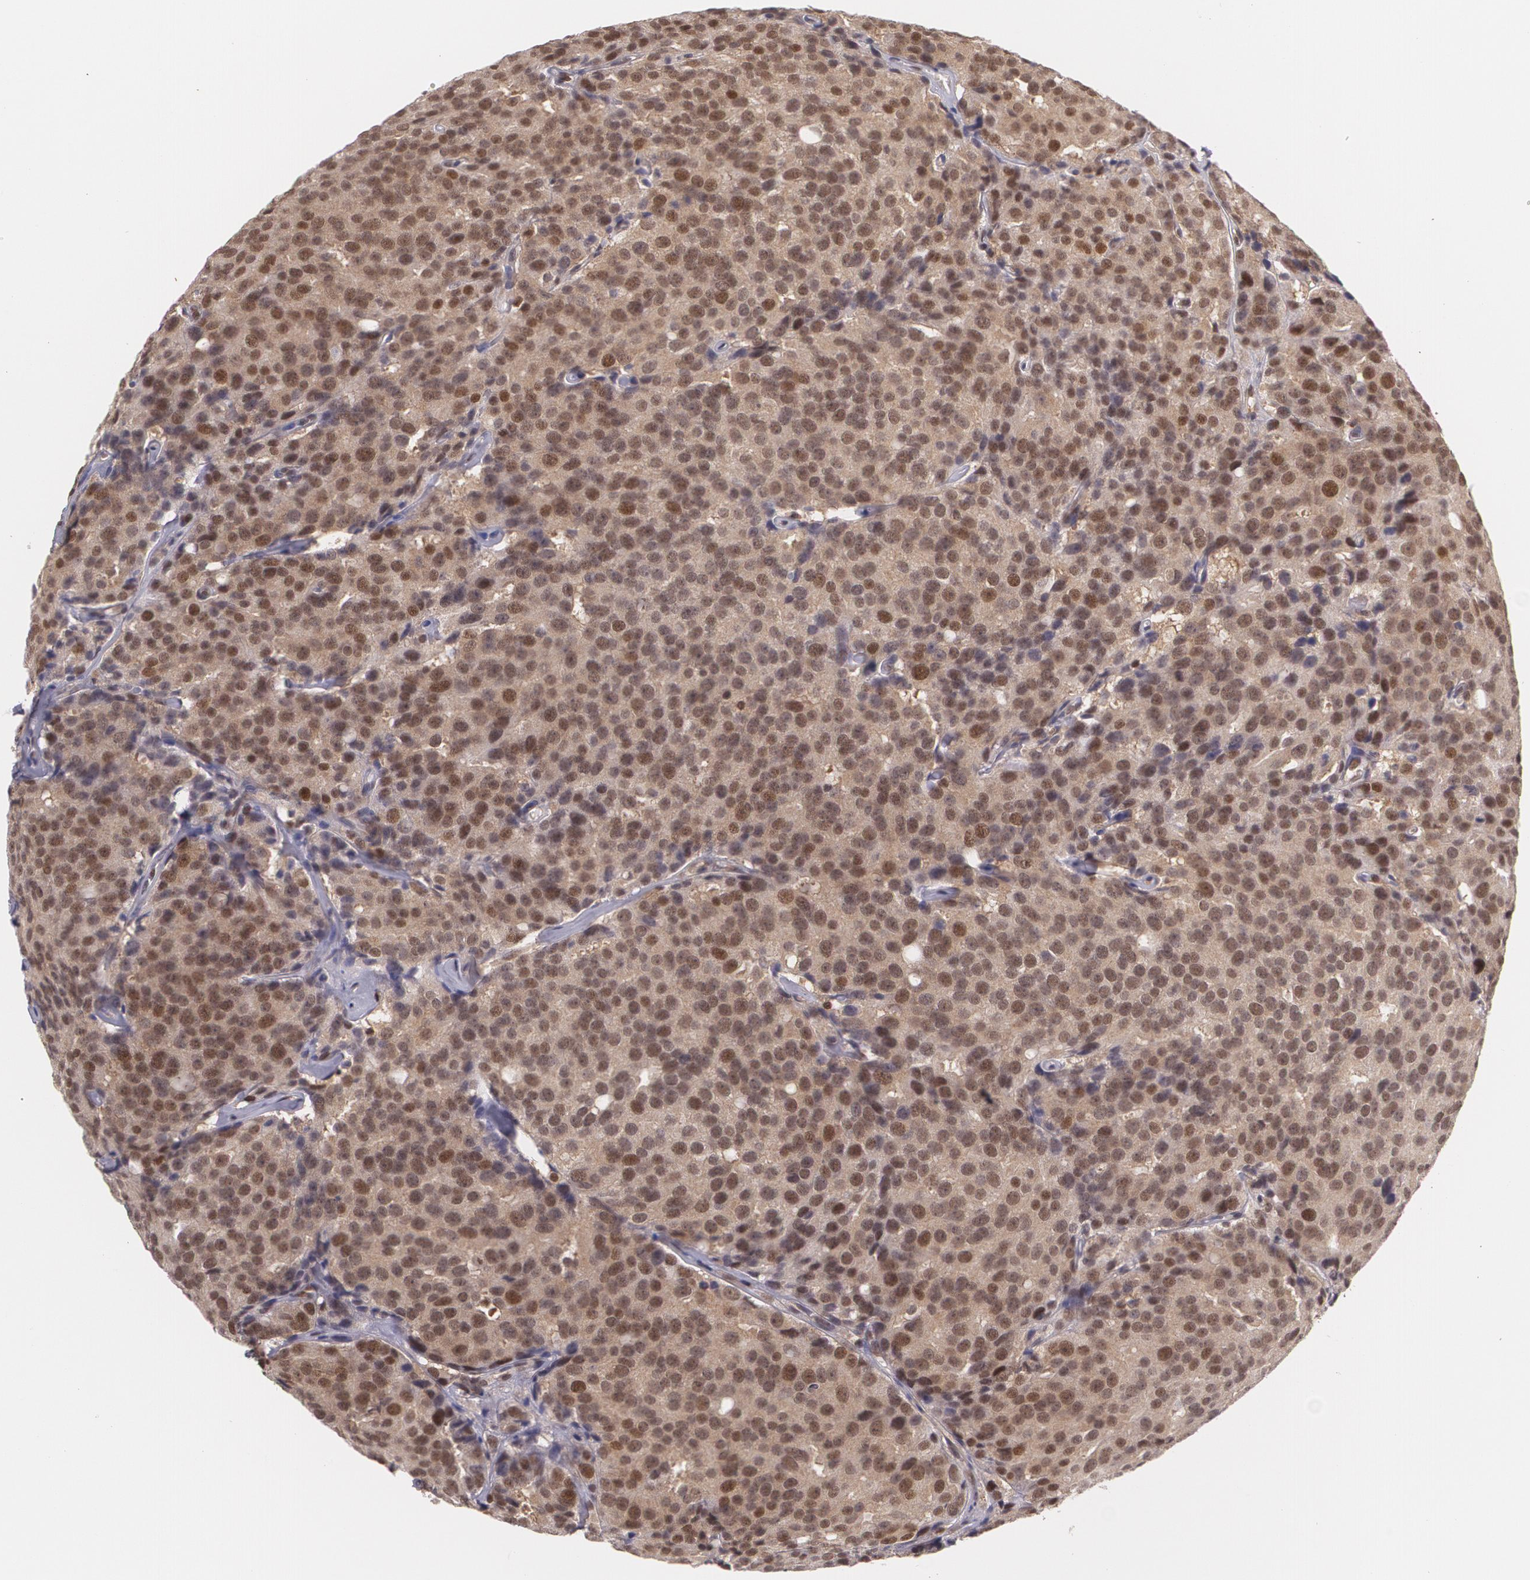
{"staining": {"intensity": "moderate", "quantity": ">75%", "location": "cytoplasmic/membranous,nuclear"}, "tissue": "prostate cancer", "cell_type": "Tumor cells", "image_type": "cancer", "snomed": [{"axis": "morphology", "description": "Adenocarcinoma, High grade"}, {"axis": "topography", "description": "Prostate"}], "caption": "Approximately >75% of tumor cells in prostate high-grade adenocarcinoma show moderate cytoplasmic/membranous and nuclear protein staining as visualized by brown immunohistochemical staining.", "gene": "CUL2", "patient": {"sex": "male", "age": 64}}